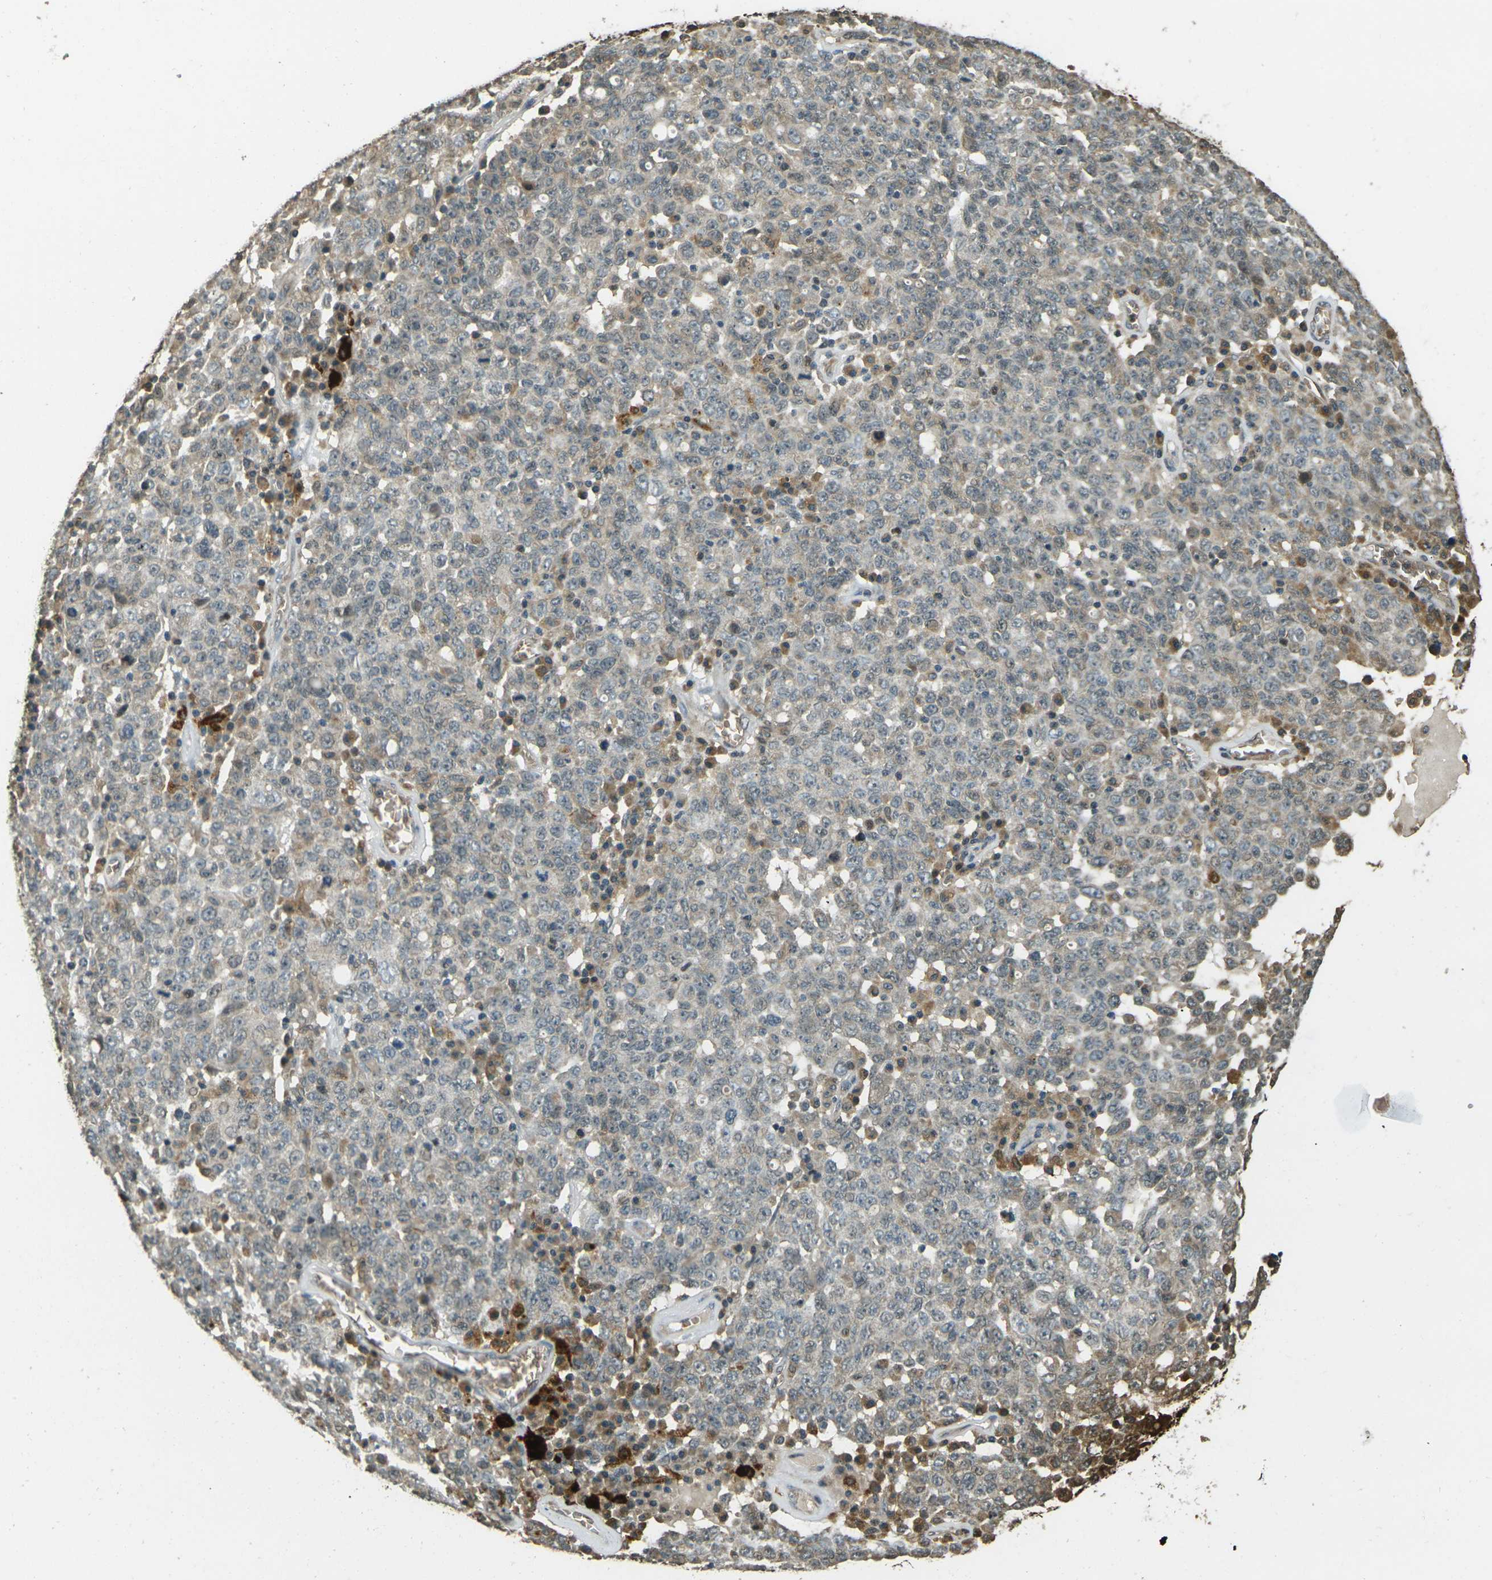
{"staining": {"intensity": "weak", "quantity": ">75%", "location": "cytoplasmic/membranous"}, "tissue": "ovarian cancer", "cell_type": "Tumor cells", "image_type": "cancer", "snomed": [{"axis": "morphology", "description": "Carcinoma, endometroid"}, {"axis": "topography", "description": "Ovary"}], "caption": "Ovarian cancer tissue exhibits weak cytoplasmic/membranous staining in approximately >75% of tumor cells, visualized by immunohistochemistry.", "gene": "TOR1A", "patient": {"sex": "female", "age": 62}}